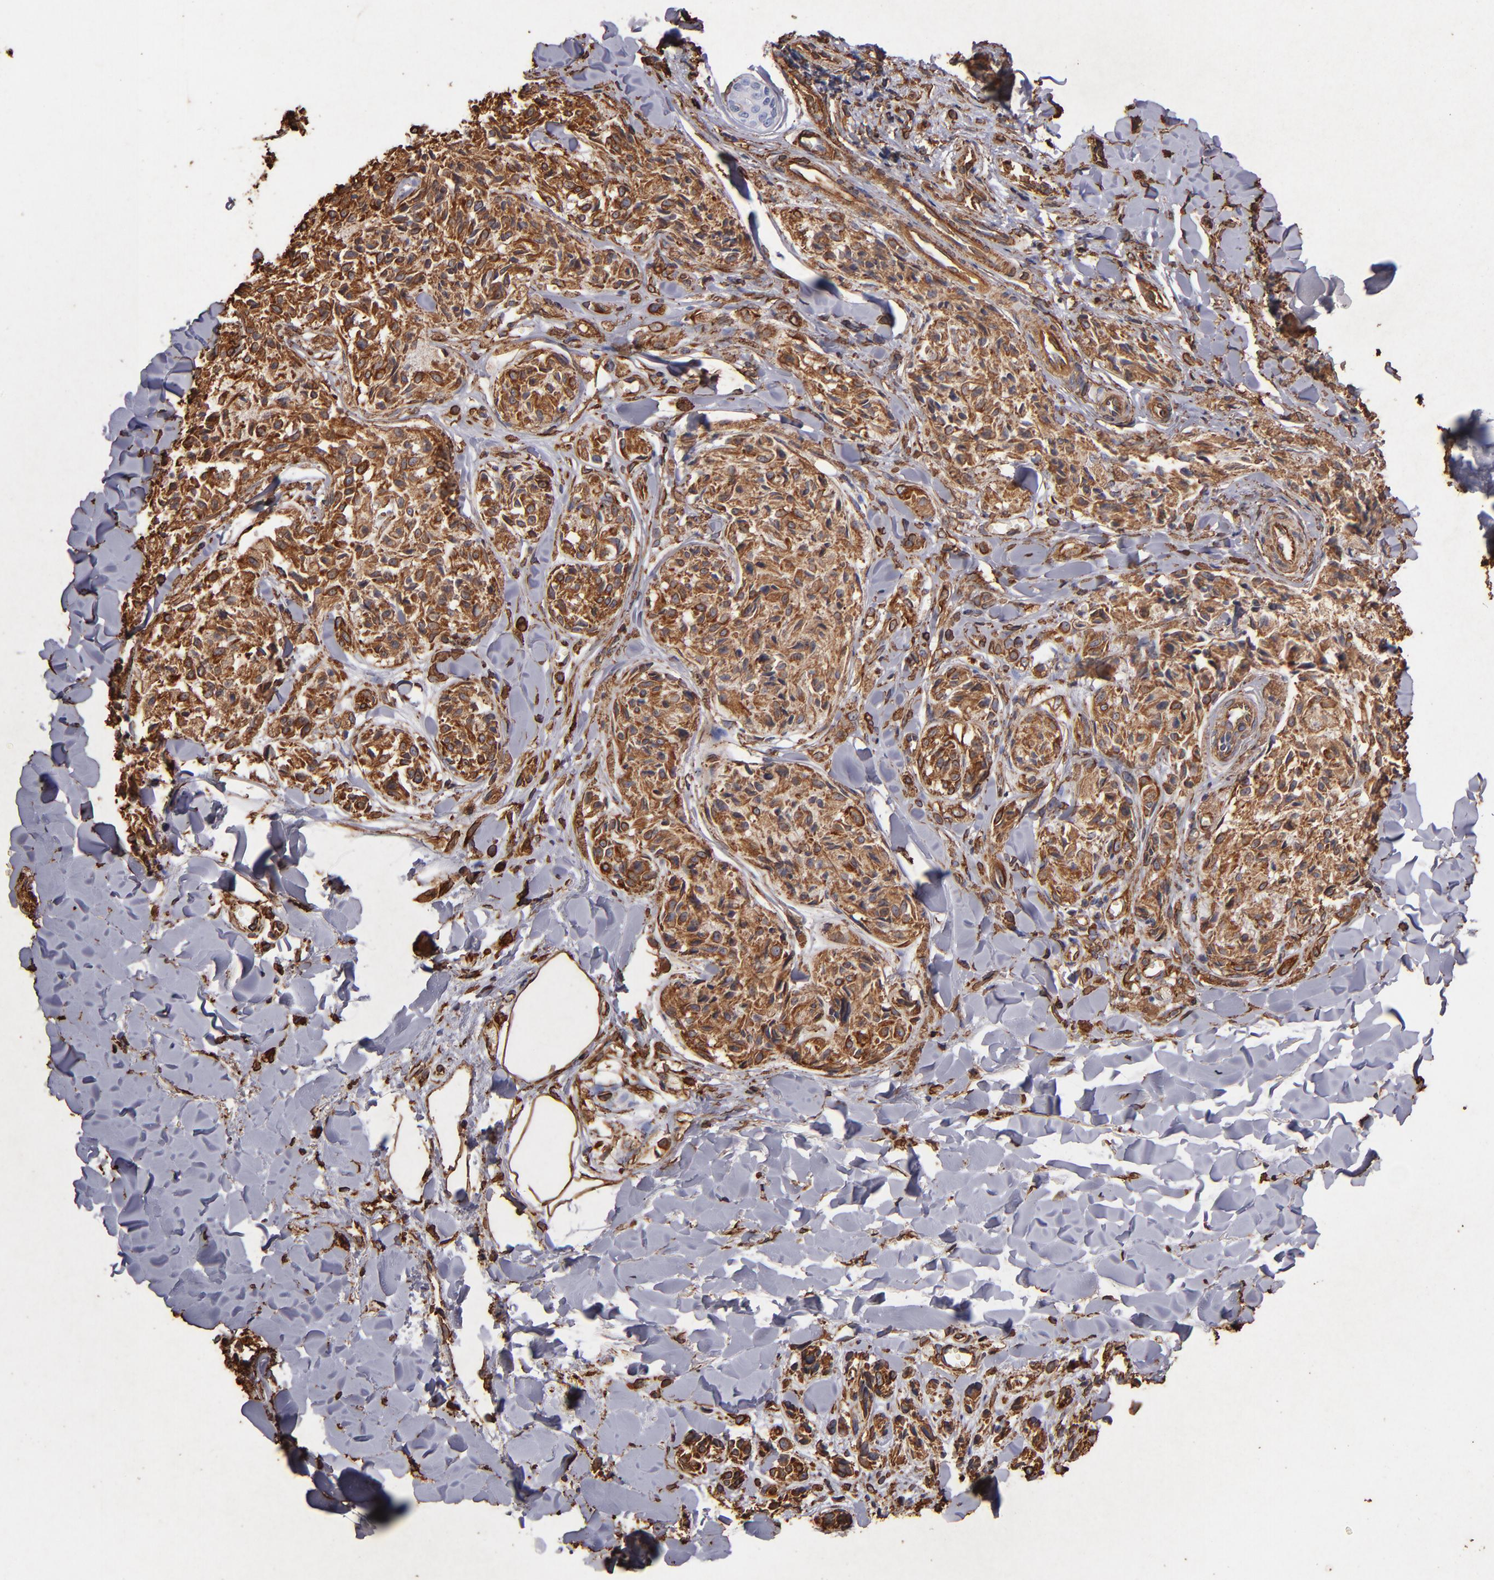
{"staining": {"intensity": "strong", "quantity": ">75%", "location": "cytoplasmic/membranous"}, "tissue": "melanoma", "cell_type": "Tumor cells", "image_type": "cancer", "snomed": [{"axis": "morphology", "description": "Malignant melanoma, Metastatic site"}, {"axis": "topography", "description": "Skin"}], "caption": "Malignant melanoma (metastatic site) stained with a brown dye demonstrates strong cytoplasmic/membranous positive staining in about >75% of tumor cells.", "gene": "VIM", "patient": {"sex": "female", "age": 66}}